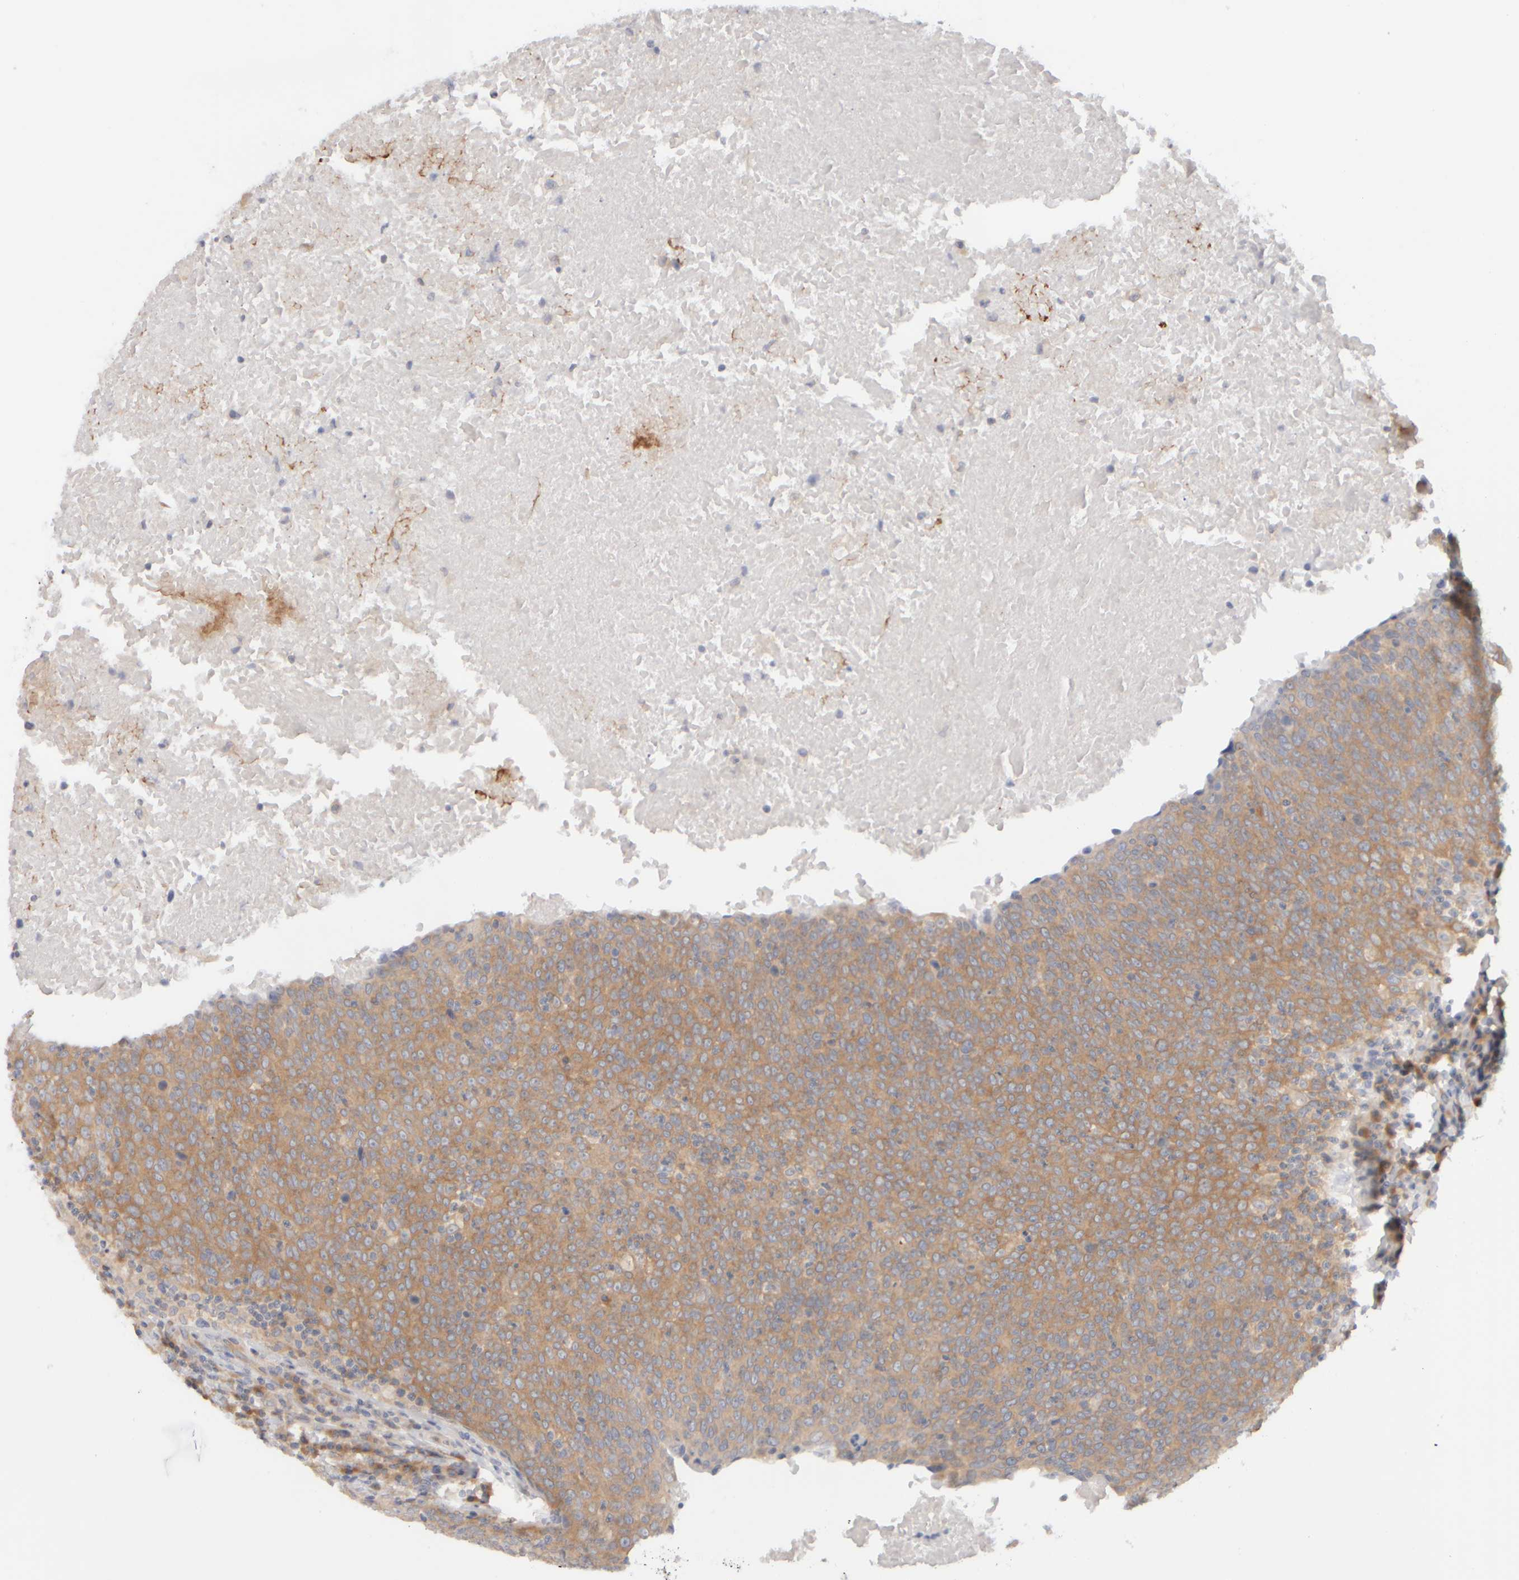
{"staining": {"intensity": "moderate", "quantity": ">75%", "location": "cytoplasmic/membranous"}, "tissue": "head and neck cancer", "cell_type": "Tumor cells", "image_type": "cancer", "snomed": [{"axis": "morphology", "description": "Squamous cell carcinoma, NOS"}, {"axis": "morphology", "description": "Squamous cell carcinoma, metastatic, NOS"}, {"axis": "topography", "description": "Lymph node"}, {"axis": "topography", "description": "Head-Neck"}], "caption": "Metastatic squamous cell carcinoma (head and neck) stained with immunohistochemistry shows moderate cytoplasmic/membranous staining in about >75% of tumor cells.", "gene": "GOPC", "patient": {"sex": "male", "age": 62}}